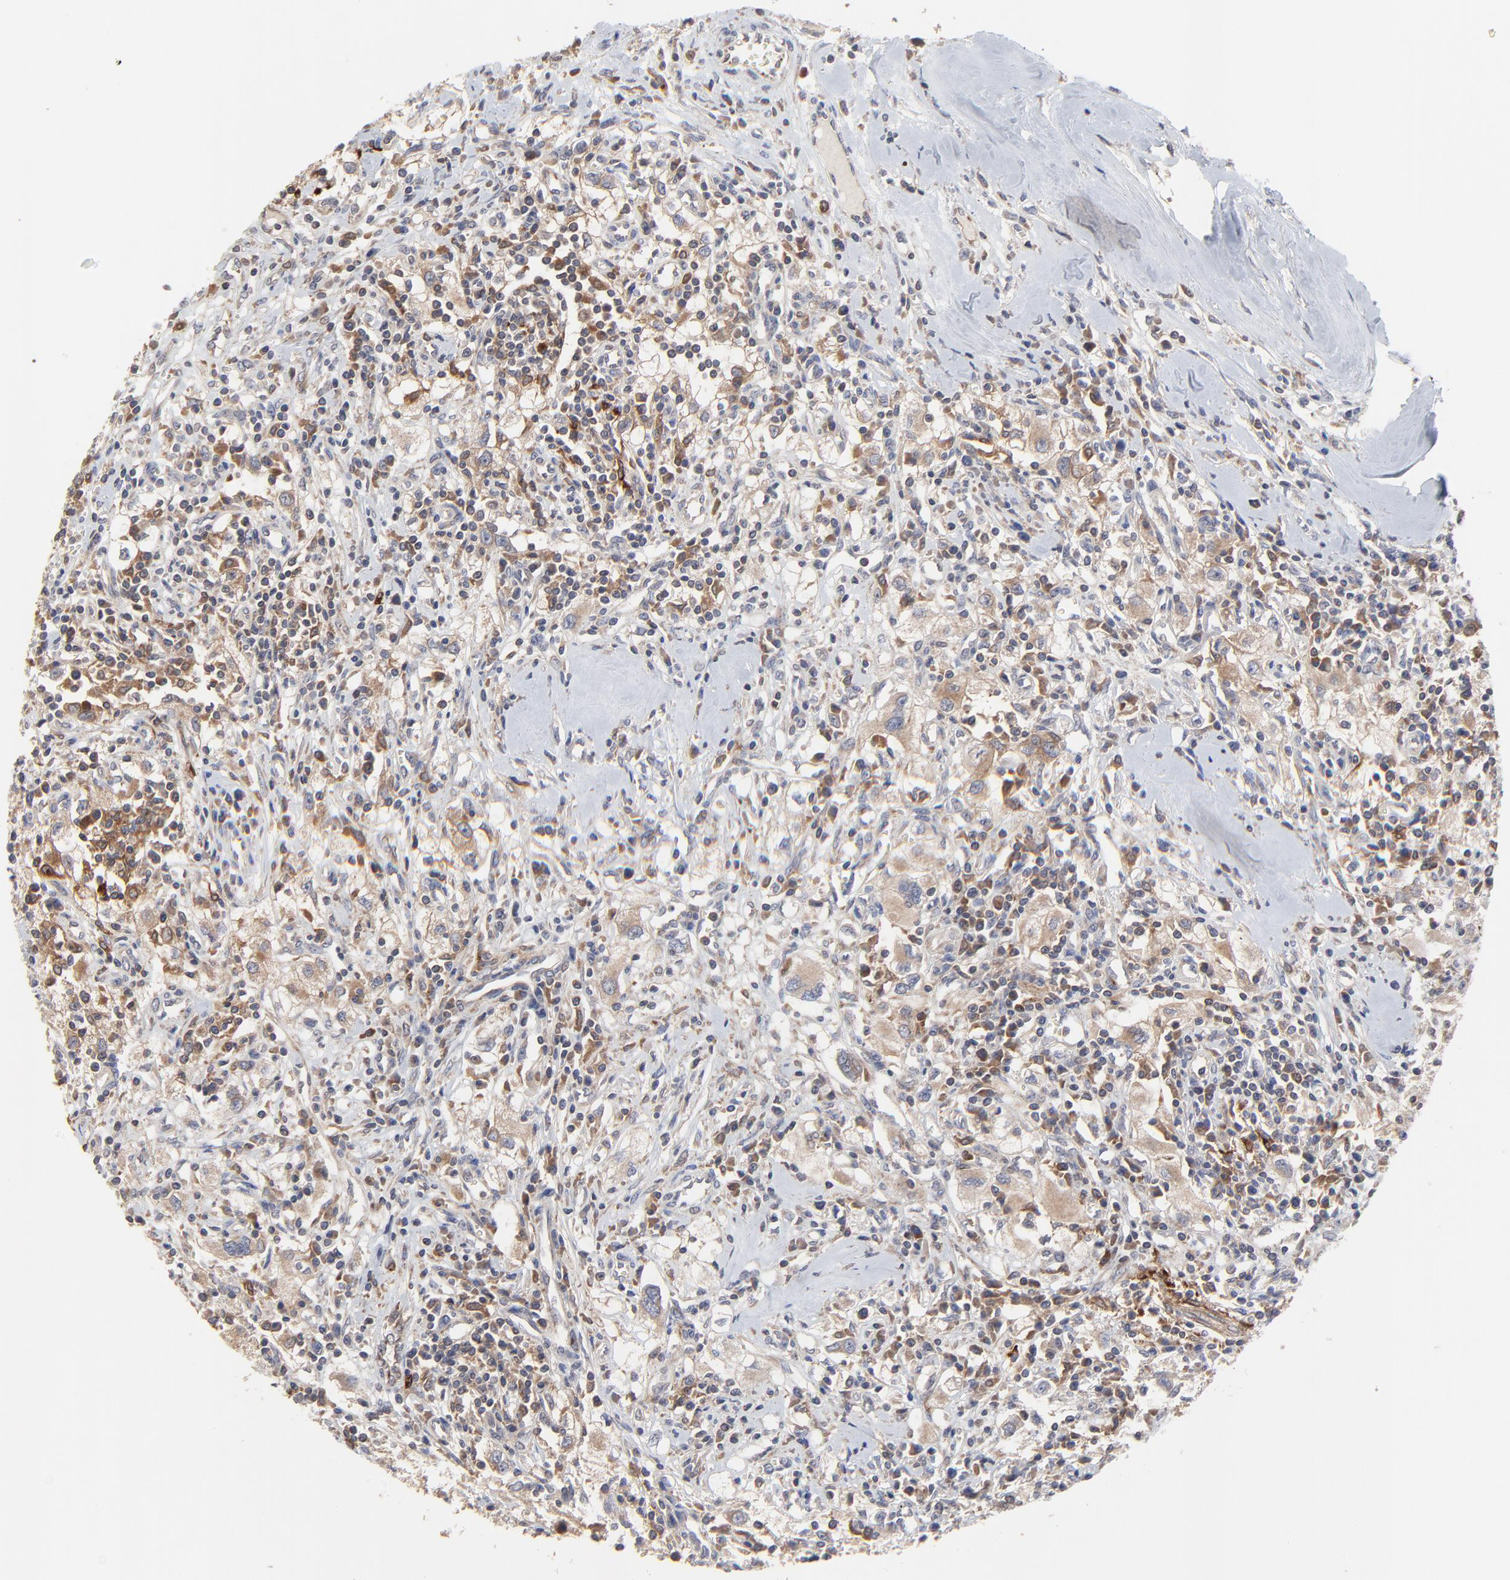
{"staining": {"intensity": "moderate", "quantity": ">75%", "location": "cytoplasmic/membranous"}, "tissue": "renal cancer", "cell_type": "Tumor cells", "image_type": "cancer", "snomed": [{"axis": "morphology", "description": "Adenocarcinoma, NOS"}, {"axis": "topography", "description": "Kidney"}], "caption": "A histopathology image of human renal adenocarcinoma stained for a protein exhibits moderate cytoplasmic/membranous brown staining in tumor cells.", "gene": "RAB9A", "patient": {"sex": "male", "age": 82}}